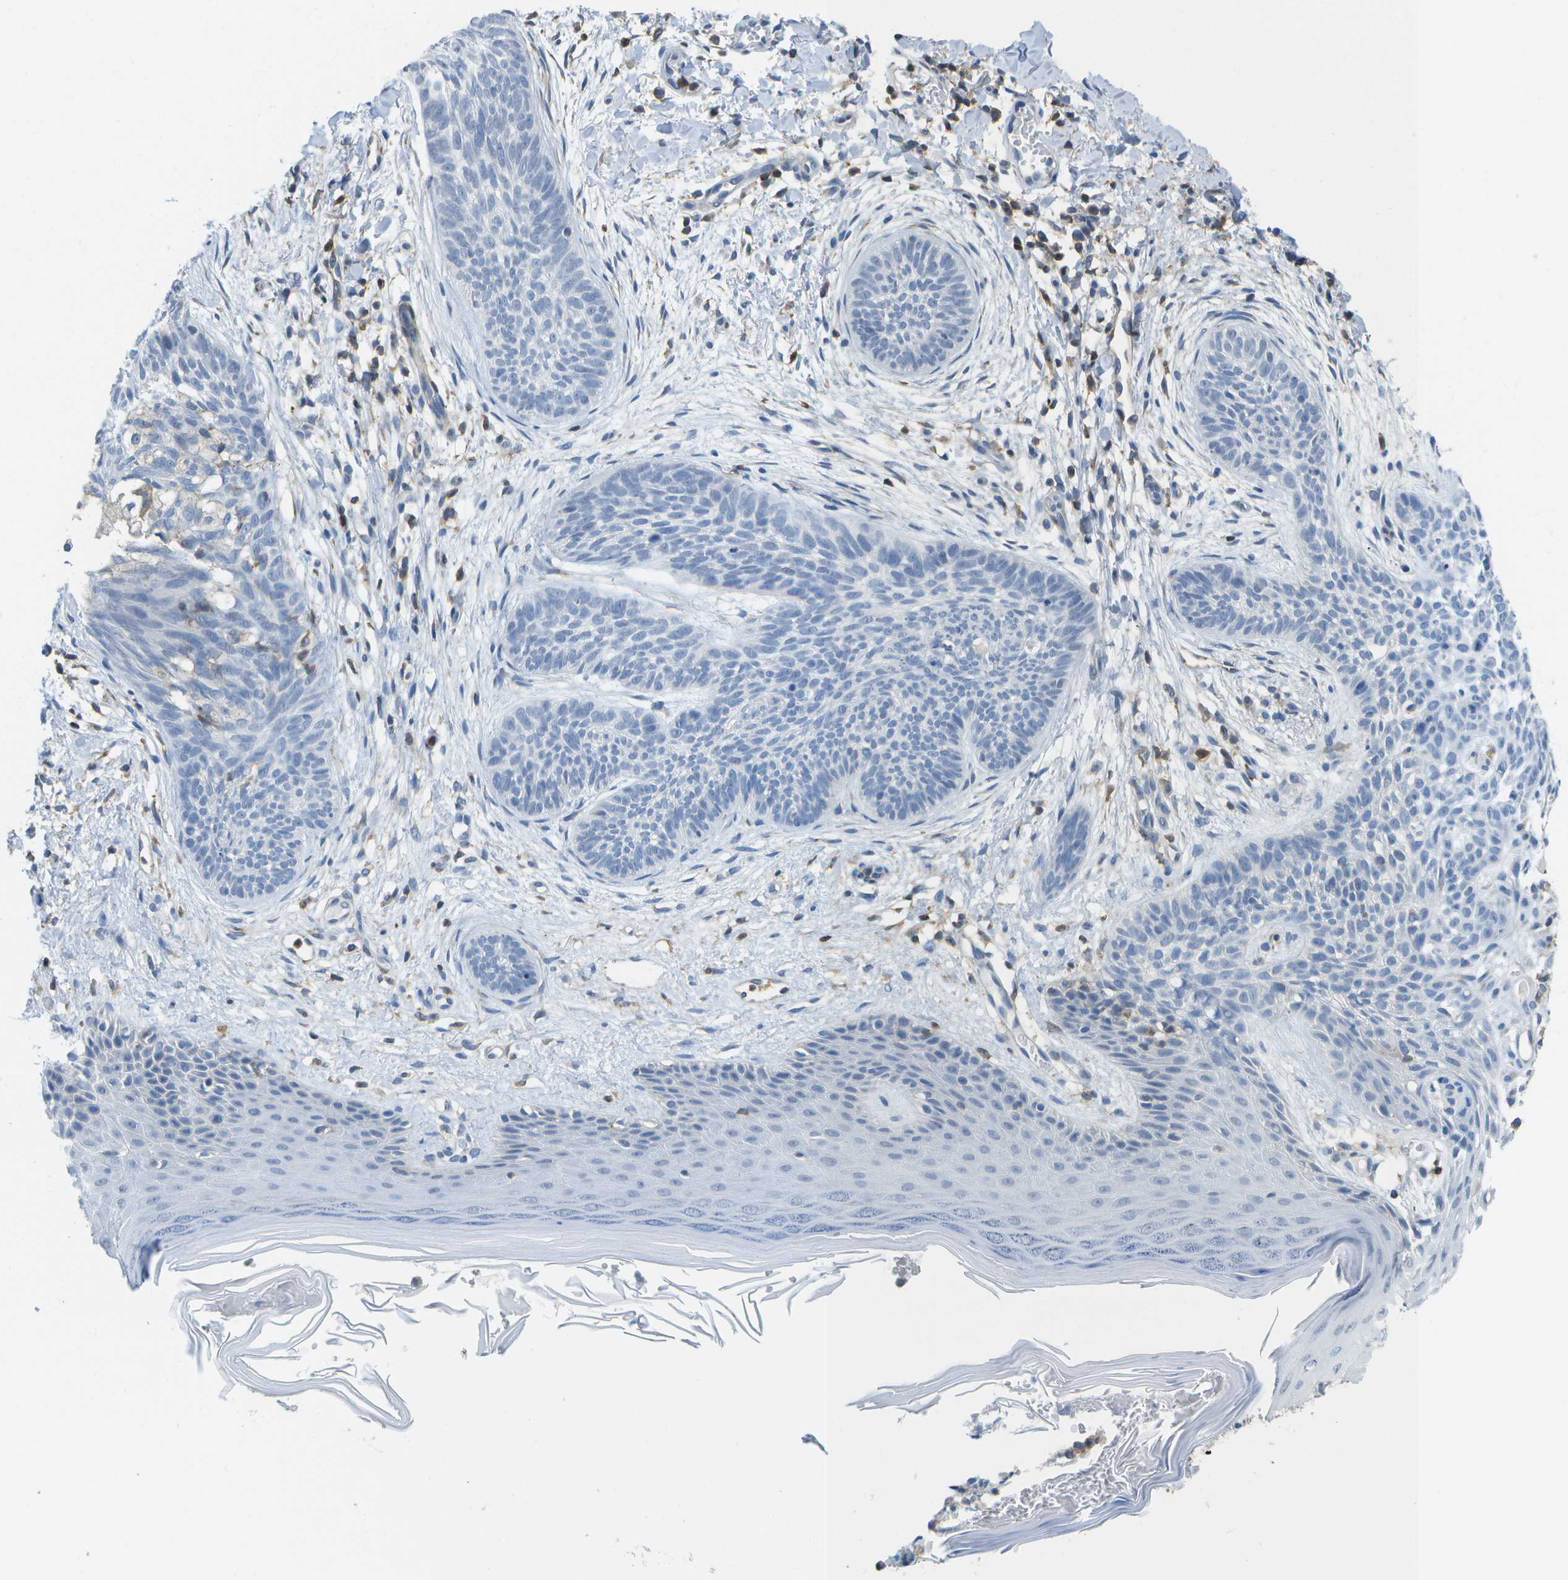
{"staining": {"intensity": "negative", "quantity": "none", "location": "none"}, "tissue": "skin cancer", "cell_type": "Tumor cells", "image_type": "cancer", "snomed": [{"axis": "morphology", "description": "Basal cell carcinoma"}, {"axis": "topography", "description": "Skin"}], "caption": "Immunohistochemistry image of skin cancer (basal cell carcinoma) stained for a protein (brown), which exhibits no positivity in tumor cells.", "gene": "RCSD1", "patient": {"sex": "female", "age": 59}}